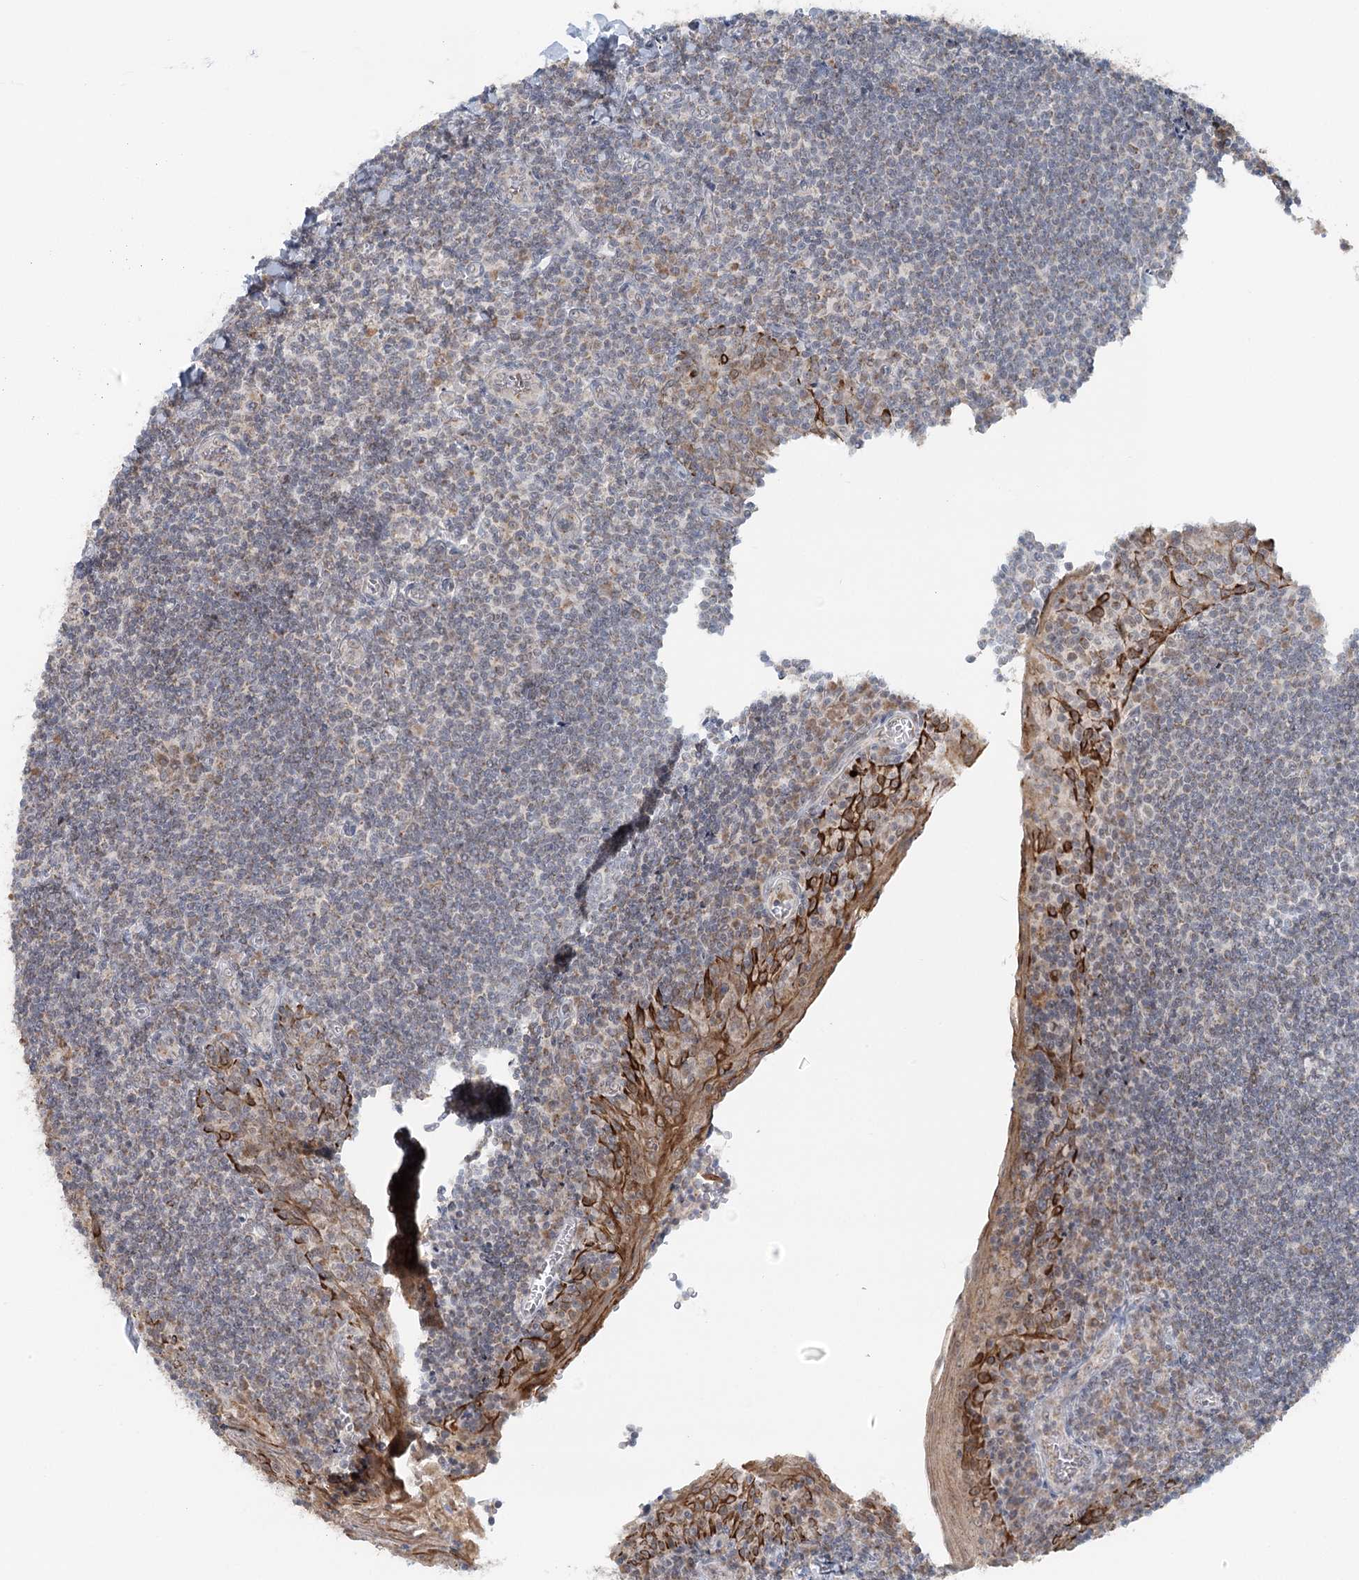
{"staining": {"intensity": "moderate", "quantity": ">75%", "location": "cytoplasmic/membranous"}, "tissue": "tonsil", "cell_type": "Germinal center cells", "image_type": "normal", "snomed": [{"axis": "morphology", "description": "Normal tissue, NOS"}, {"axis": "topography", "description": "Tonsil"}], "caption": "Germinal center cells show moderate cytoplasmic/membranous expression in approximately >75% of cells in normal tonsil.", "gene": "RNF150", "patient": {"sex": "male", "age": 27}}